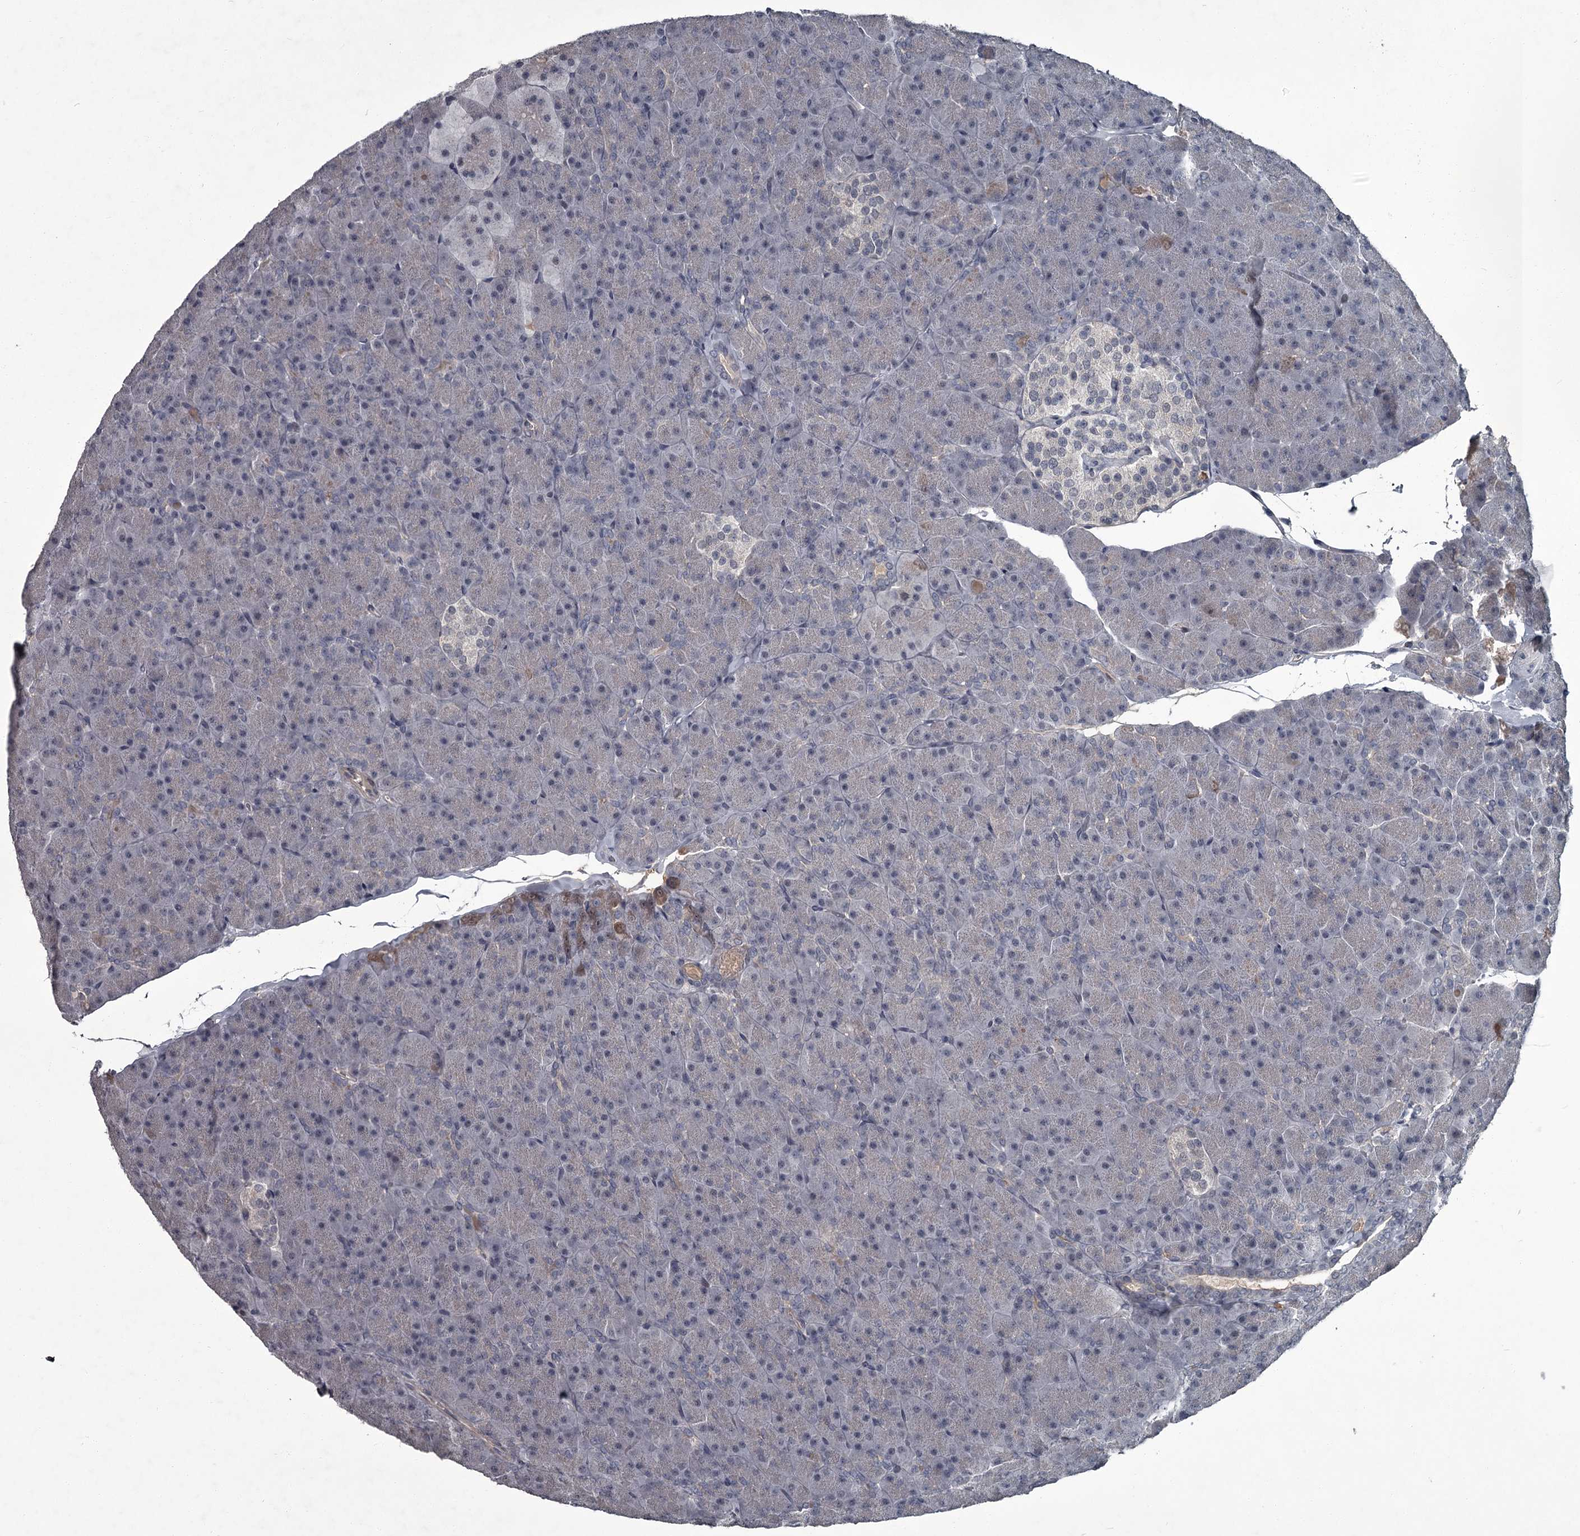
{"staining": {"intensity": "negative", "quantity": "none", "location": "none"}, "tissue": "pancreas", "cell_type": "Exocrine glandular cells", "image_type": "normal", "snomed": [{"axis": "morphology", "description": "Normal tissue, NOS"}, {"axis": "topography", "description": "Pancreas"}], "caption": "Immunohistochemical staining of normal human pancreas exhibits no significant expression in exocrine glandular cells.", "gene": "FLVCR2", "patient": {"sex": "male", "age": 36}}